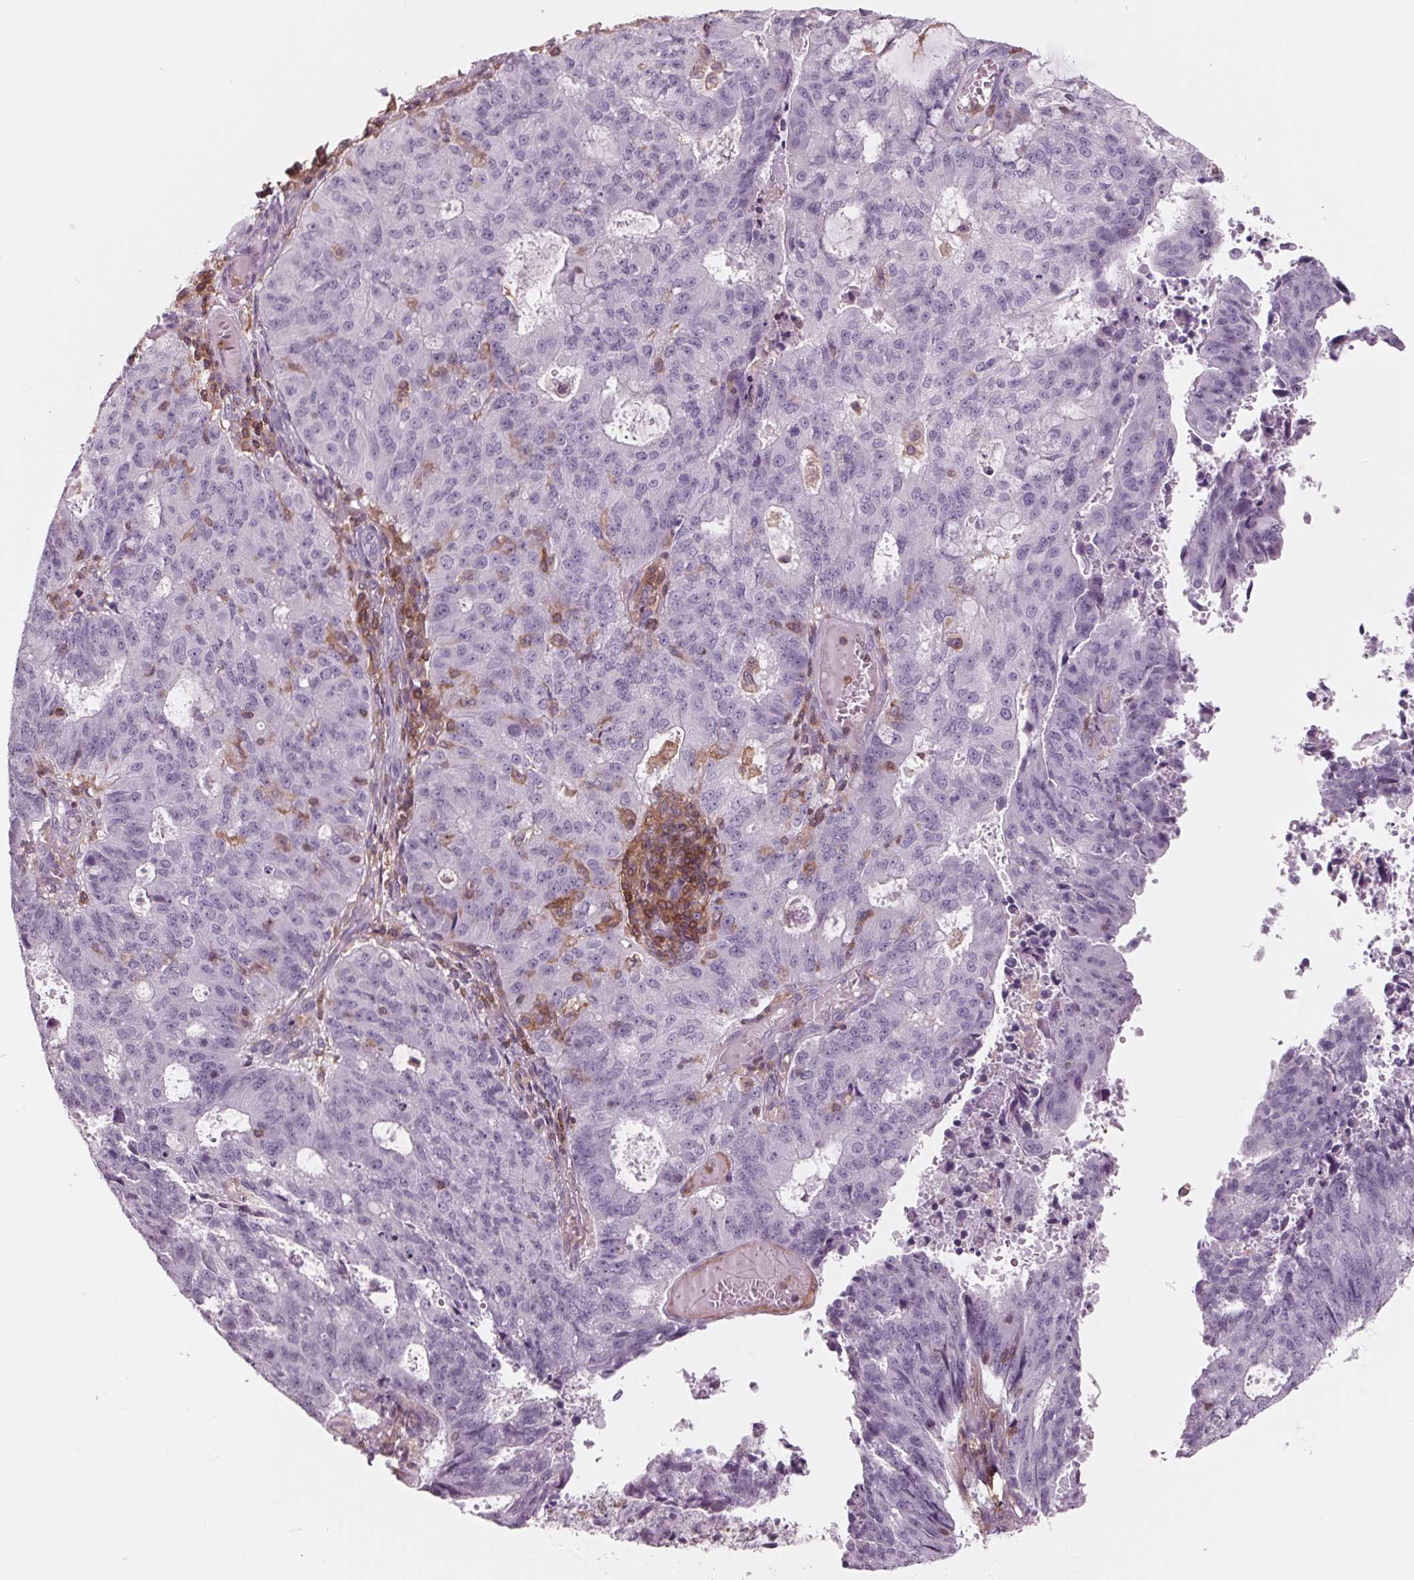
{"staining": {"intensity": "negative", "quantity": "none", "location": "none"}, "tissue": "endometrial cancer", "cell_type": "Tumor cells", "image_type": "cancer", "snomed": [{"axis": "morphology", "description": "Adenocarcinoma, NOS"}, {"axis": "topography", "description": "Endometrium"}], "caption": "High magnification brightfield microscopy of endometrial adenocarcinoma stained with DAB (3,3'-diaminobenzidine) (brown) and counterstained with hematoxylin (blue): tumor cells show no significant expression.", "gene": "ARHGAP25", "patient": {"sex": "female", "age": 82}}